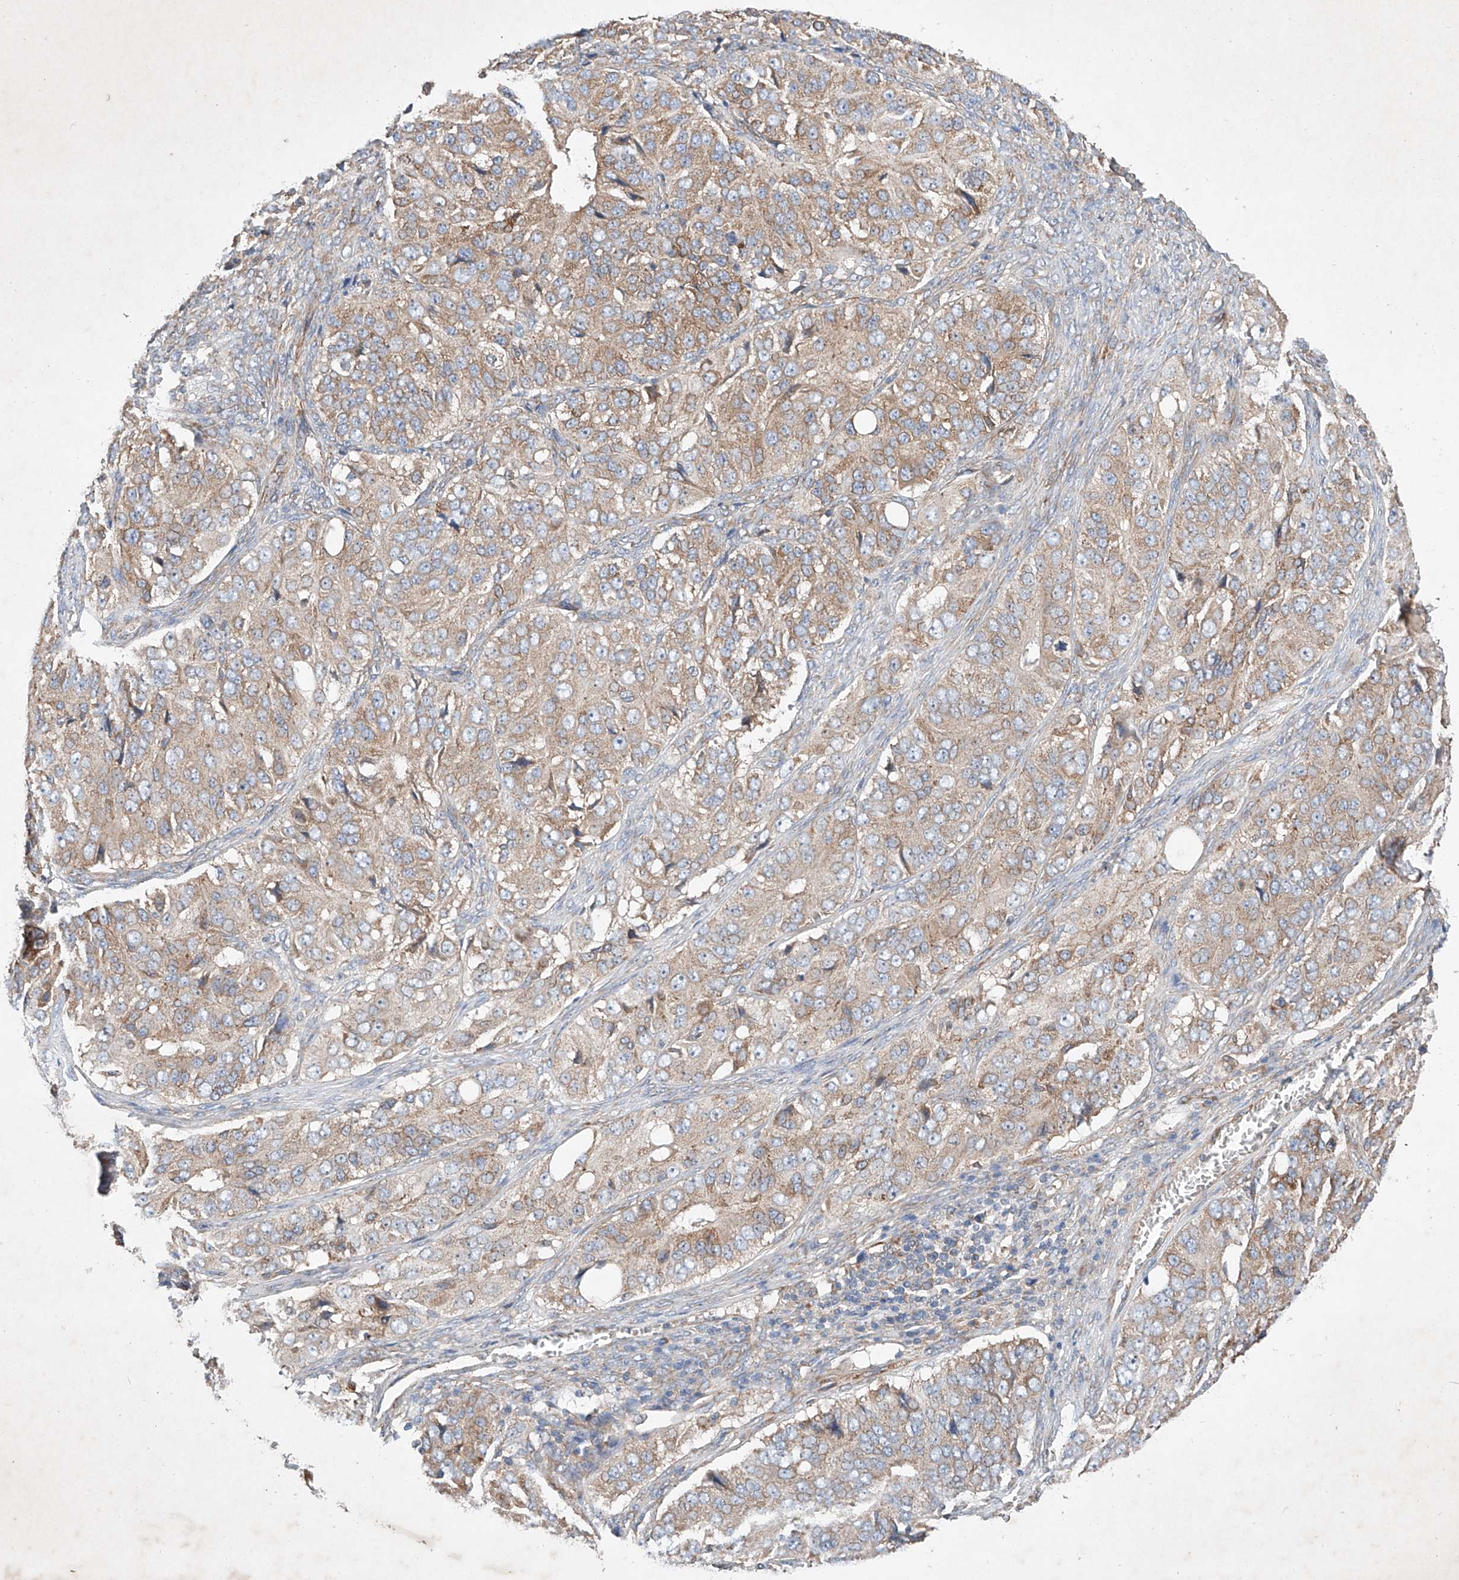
{"staining": {"intensity": "weak", "quantity": ">75%", "location": "cytoplasmic/membranous"}, "tissue": "ovarian cancer", "cell_type": "Tumor cells", "image_type": "cancer", "snomed": [{"axis": "morphology", "description": "Carcinoma, endometroid"}, {"axis": "topography", "description": "Ovary"}], "caption": "Protein staining of ovarian endometroid carcinoma tissue reveals weak cytoplasmic/membranous positivity in about >75% of tumor cells. The protein of interest is stained brown, and the nuclei are stained in blue (DAB (3,3'-diaminobenzidine) IHC with brightfield microscopy, high magnification).", "gene": "FASTK", "patient": {"sex": "female", "age": 51}}